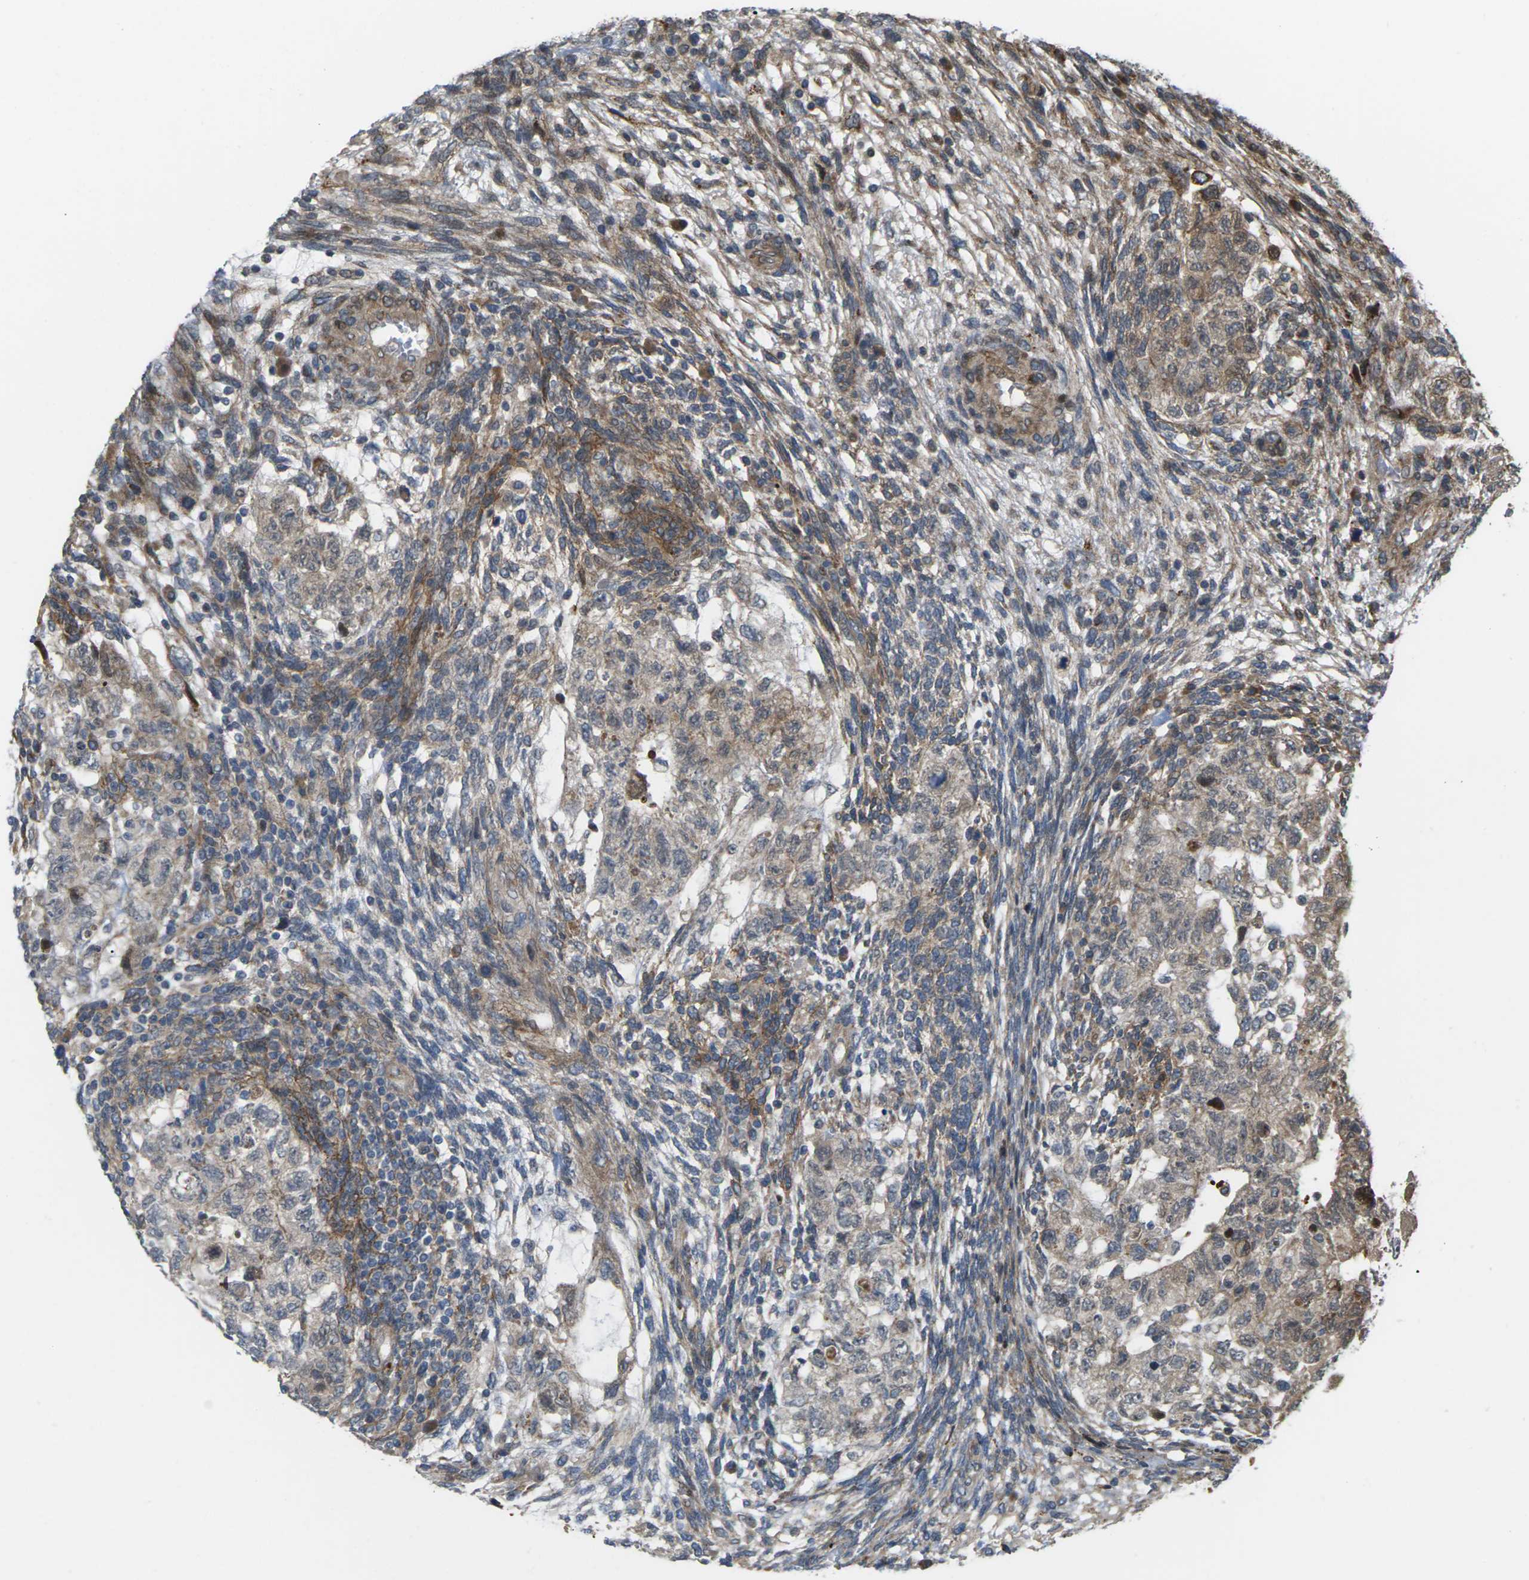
{"staining": {"intensity": "moderate", "quantity": "25%-75%", "location": "cytoplasmic/membranous"}, "tissue": "testis cancer", "cell_type": "Tumor cells", "image_type": "cancer", "snomed": [{"axis": "morphology", "description": "Normal tissue, NOS"}, {"axis": "morphology", "description": "Carcinoma, Embryonal, NOS"}, {"axis": "topography", "description": "Testis"}], "caption": "DAB (3,3'-diaminobenzidine) immunohistochemical staining of human testis cancer demonstrates moderate cytoplasmic/membranous protein staining in approximately 25%-75% of tumor cells.", "gene": "ROBO1", "patient": {"sex": "male", "age": 36}}